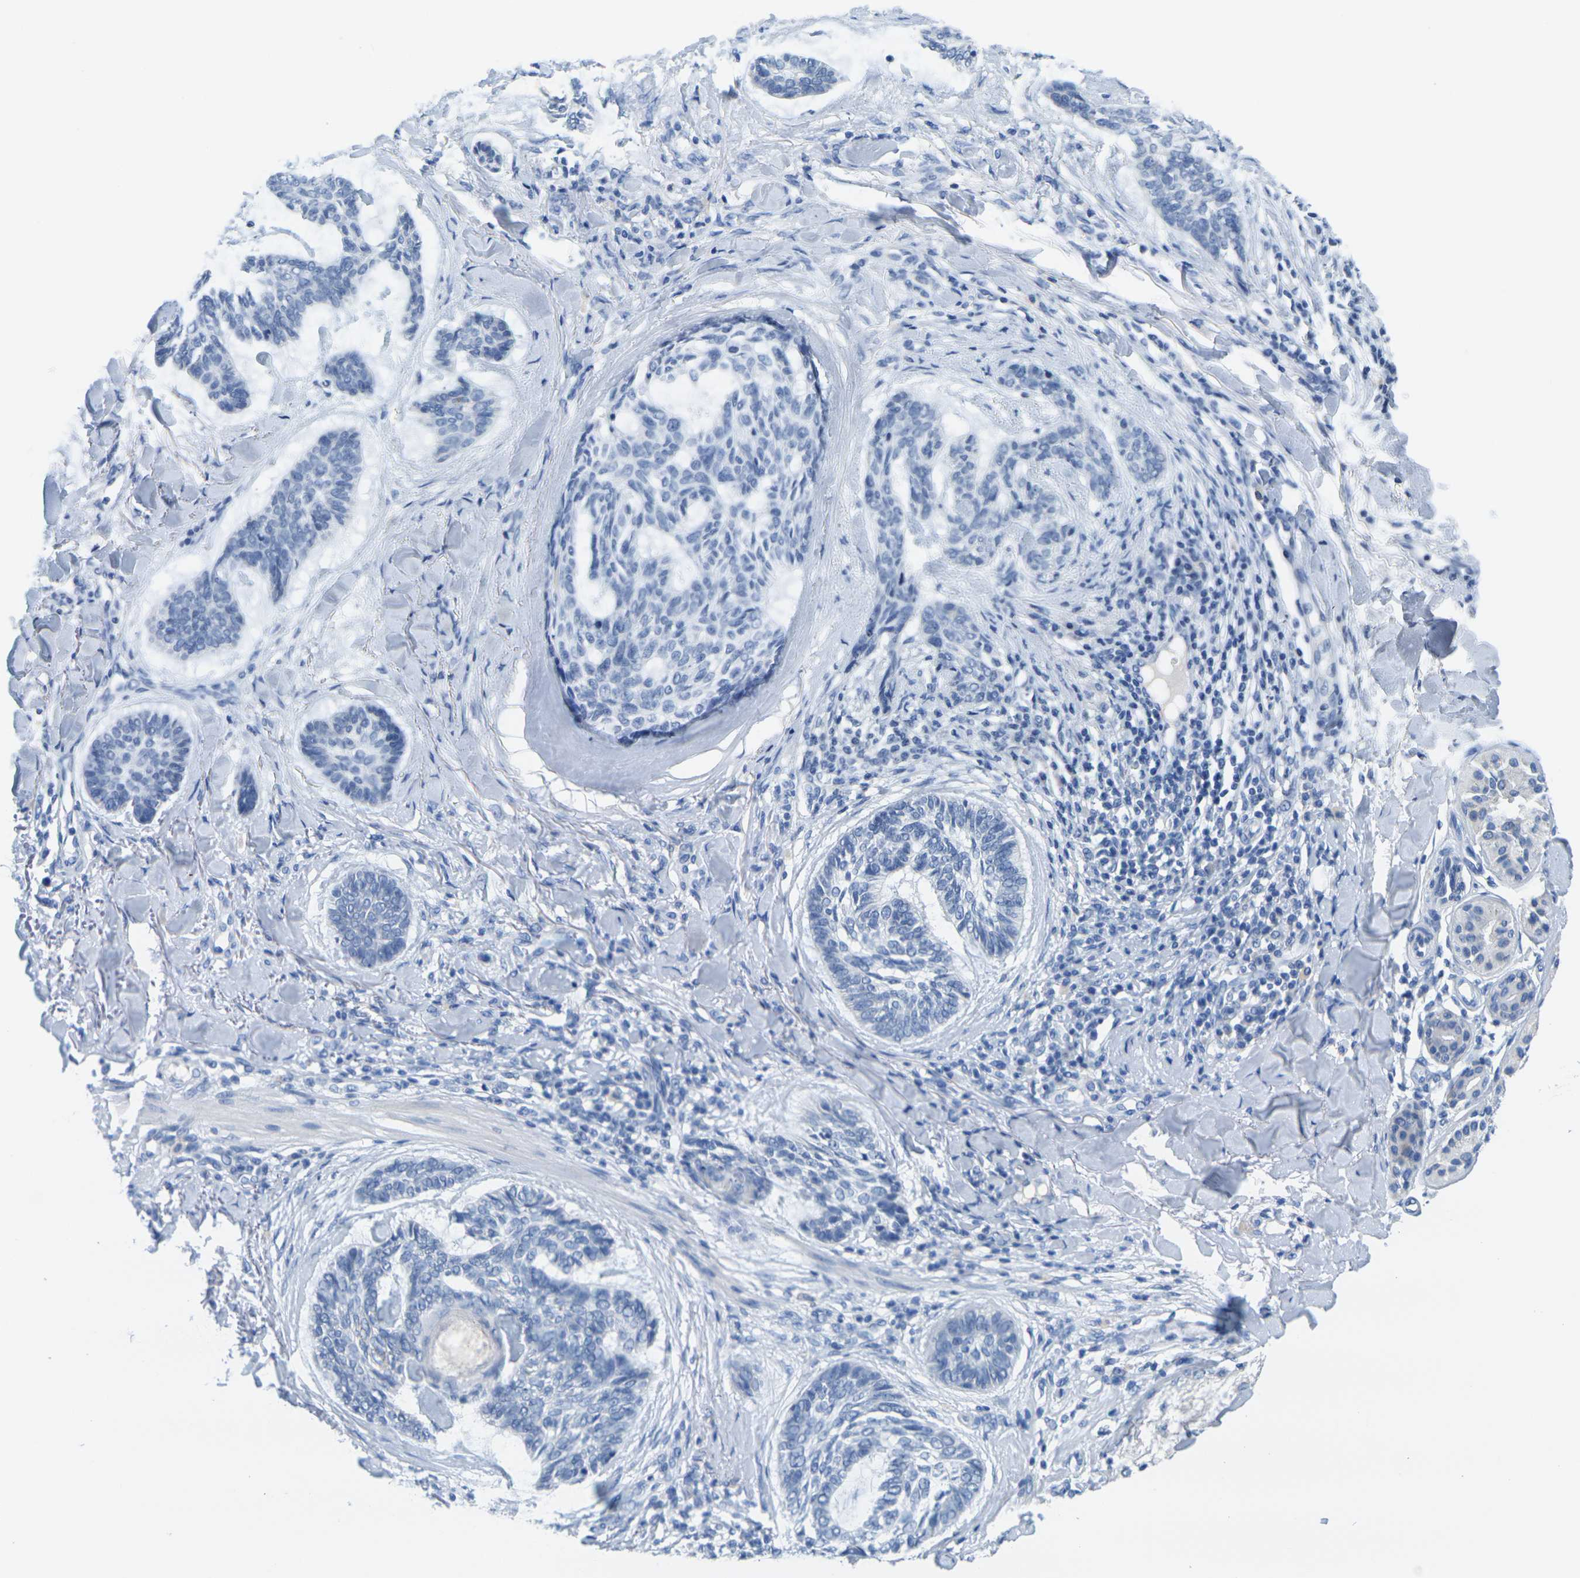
{"staining": {"intensity": "negative", "quantity": "none", "location": "none"}, "tissue": "skin cancer", "cell_type": "Tumor cells", "image_type": "cancer", "snomed": [{"axis": "morphology", "description": "Basal cell carcinoma"}, {"axis": "topography", "description": "Skin"}], "caption": "A photomicrograph of human basal cell carcinoma (skin) is negative for staining in tumor cells.", "gene": "FAM3D", "patient": {"sex": "male", "age": 43}}